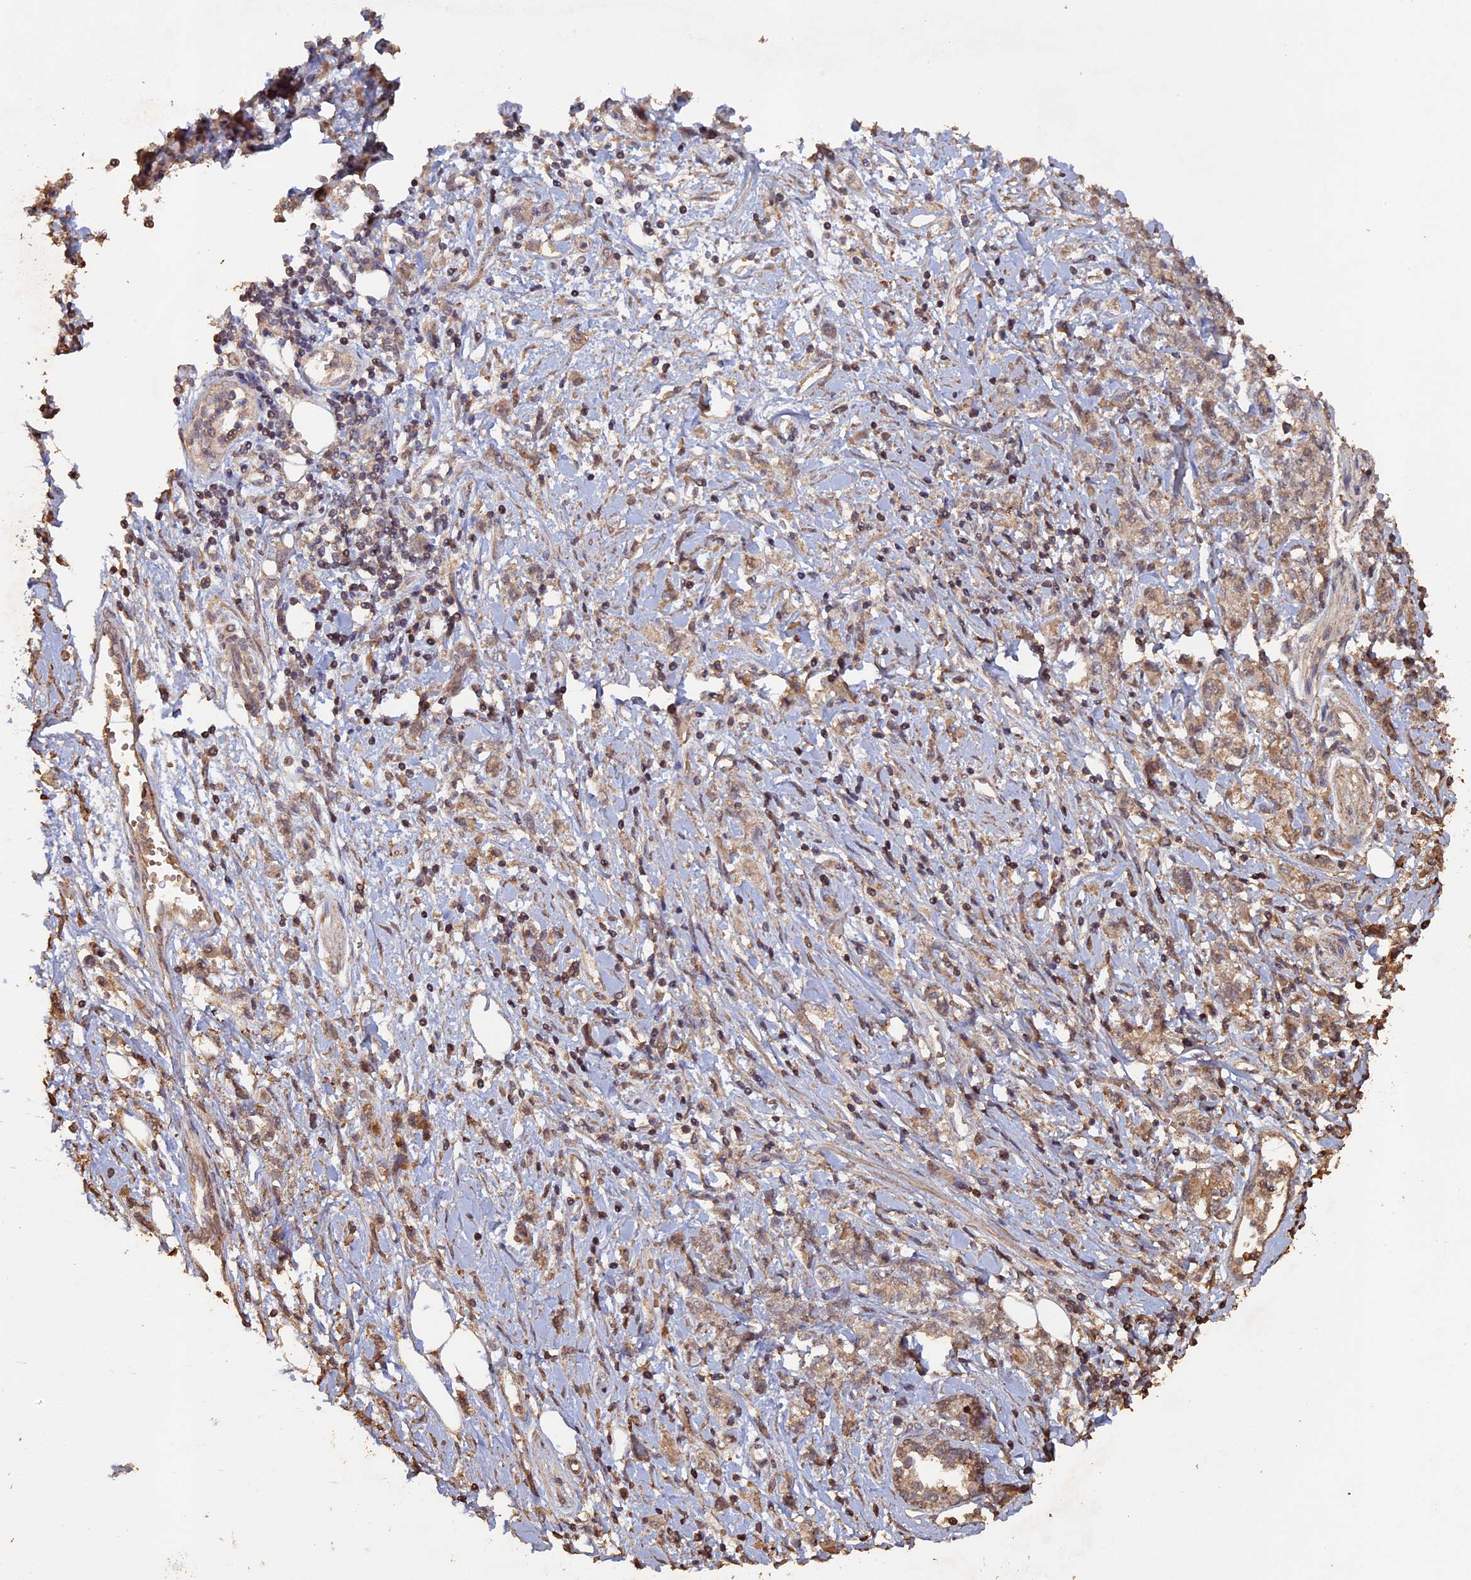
{"staining": {"intensity": "moderate", "quantity": ">75%", "location": "cytoplasmic/membranous"}, "tissue": "stomach cancer", "cell_type": "Tumor cells", "image_type": "cancer", "snomed": [{"axis": "morphology", "description": "Adenocarcinoma, NOS"}, {"axis": "topography", "description": "Stomach"}], "caption": "A brown stain labels moderate cytoplasmic/membranous staining of a protein in human stomach adenocarcinoma tumor cells.", "gene": "HUNK", "patient": {"sex": "female", "age": 76}}